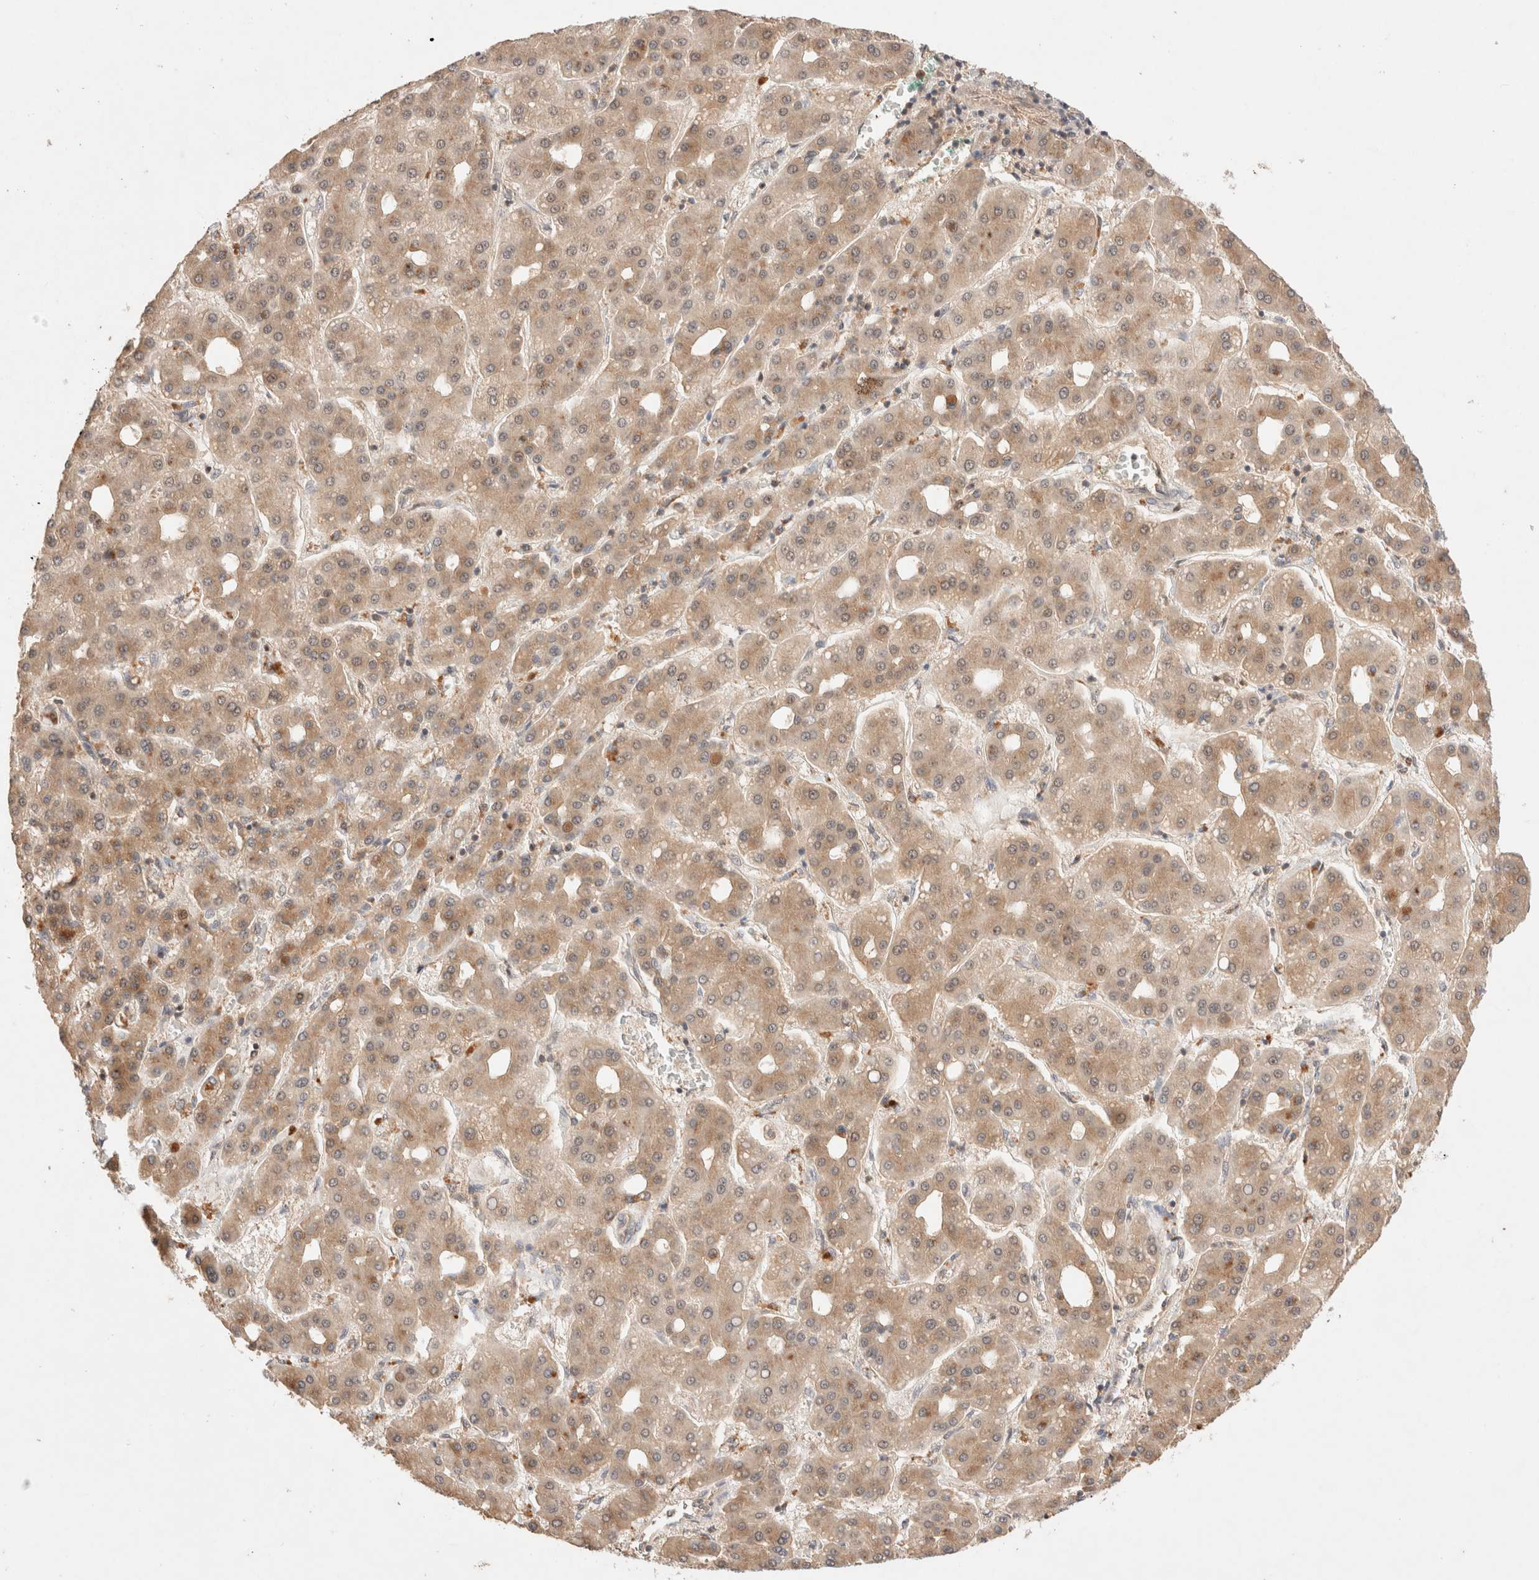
{"staining": {"intensity": "moderate", "quantity": ">75%", "location": "cytoplasmic/membranous"}, "tissue": "liver cancer", "cell_type": "Tumor cells", "image_type": "cancer", "snomed": [{"axis": "morphology", "description": "Carcinoma, Hepatocellular, NOS"}, {"axis": "topography", "description": "Liver"}], "caption": "There is medium levels of moderate cytoplasmic/membranous positivity in tumor cells of liver hepatocellular carcinoma, as demonstrated by immunohistochemical staining (brown color).", "gene": "CARNMT1", "patient": {"sex": "male", "age": 65}}